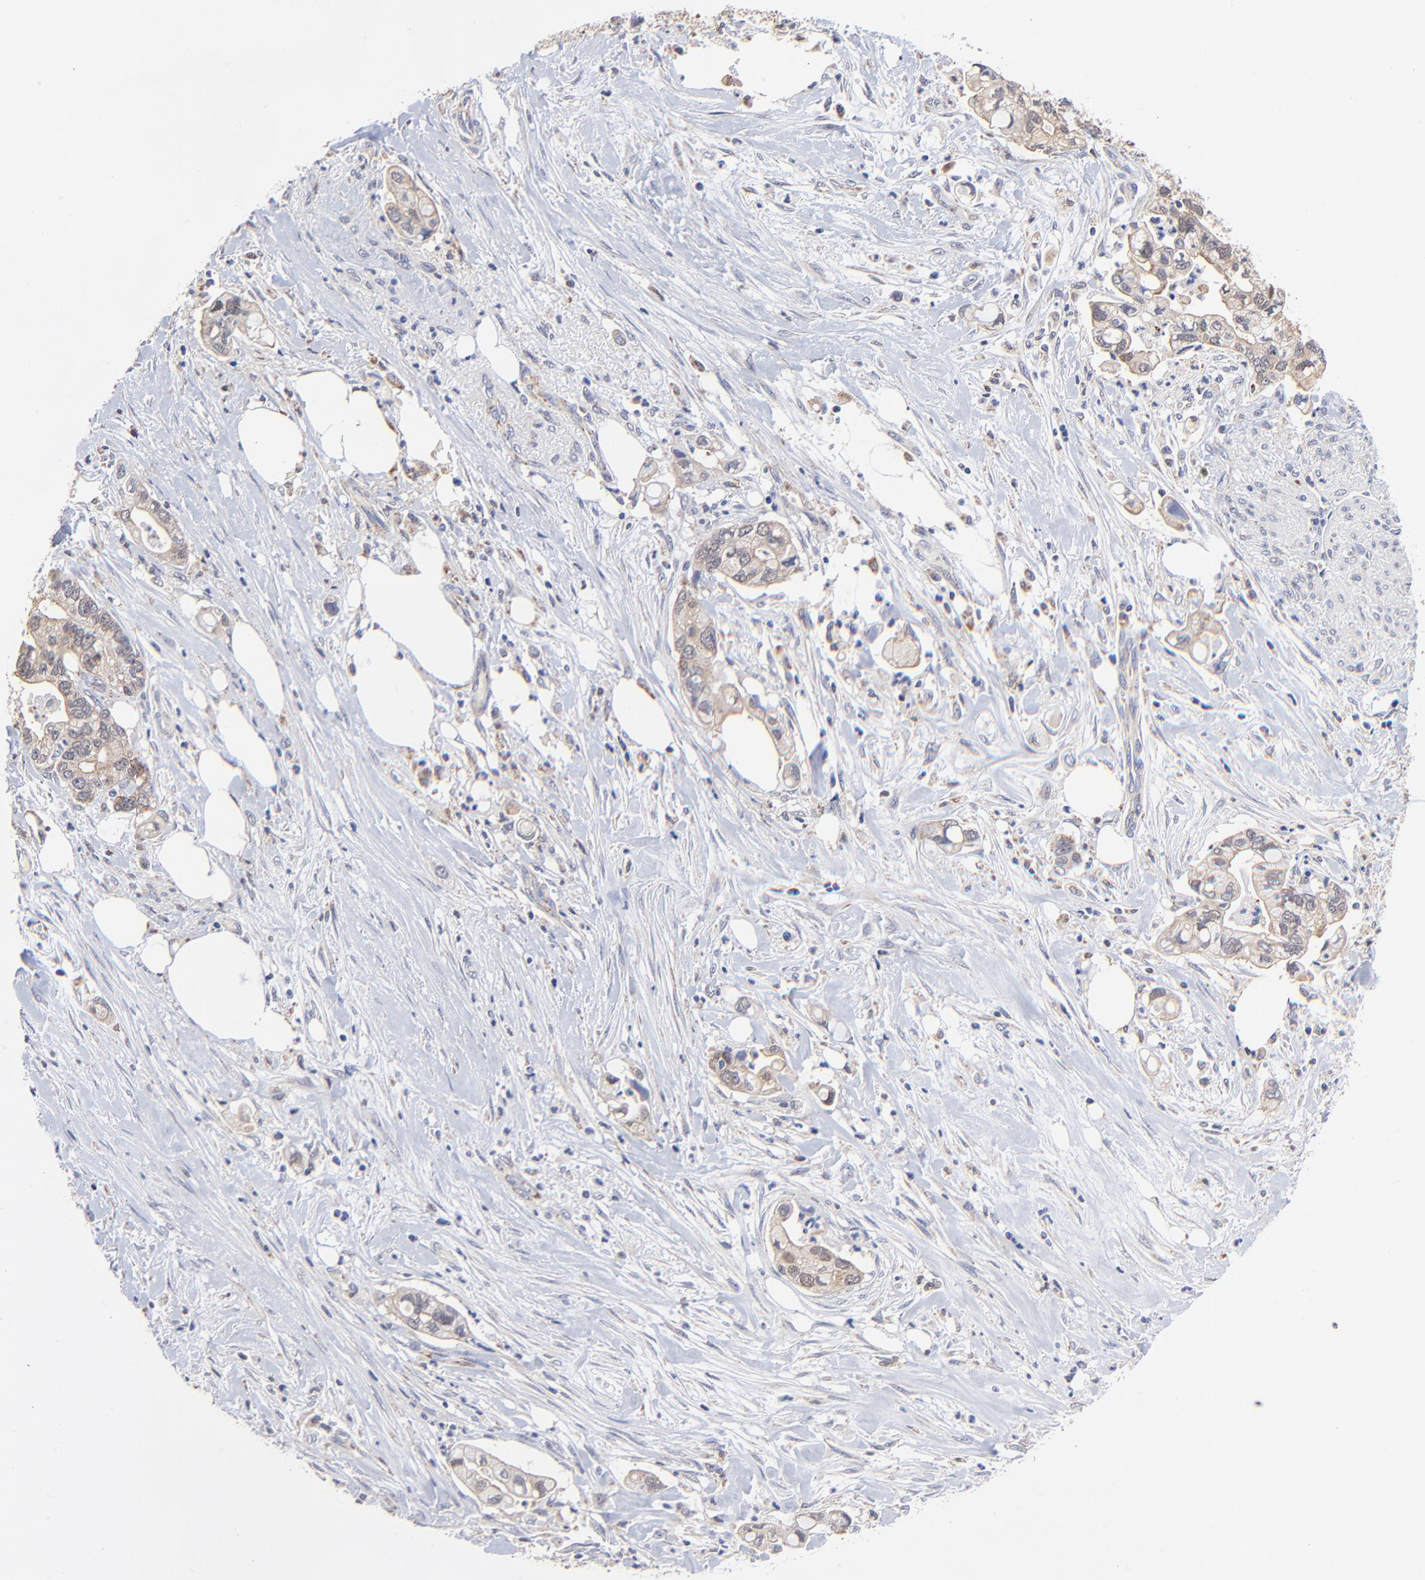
{"staining": {"intensity": "moderate", "quantity": ">75%", "location": "cytoplasmic/membranous"}, "tissue": "pancreatic cancer", "cell_type": "Tumor cells", "image_type": "cancer", "snomed": [{"axis": "morphology", "description": "Adenocarcinoma, NOS"}, {"axis": "topography", "description": "Pancreas"}], "caption": "Human pancreatic cancer stained with a brown dye shows moderate cytoplasmic/membranous positive expression in approximately >75% of tumor cells.", "gene": "FBXL12", "patient": {"sex": "male", "age": 70}}